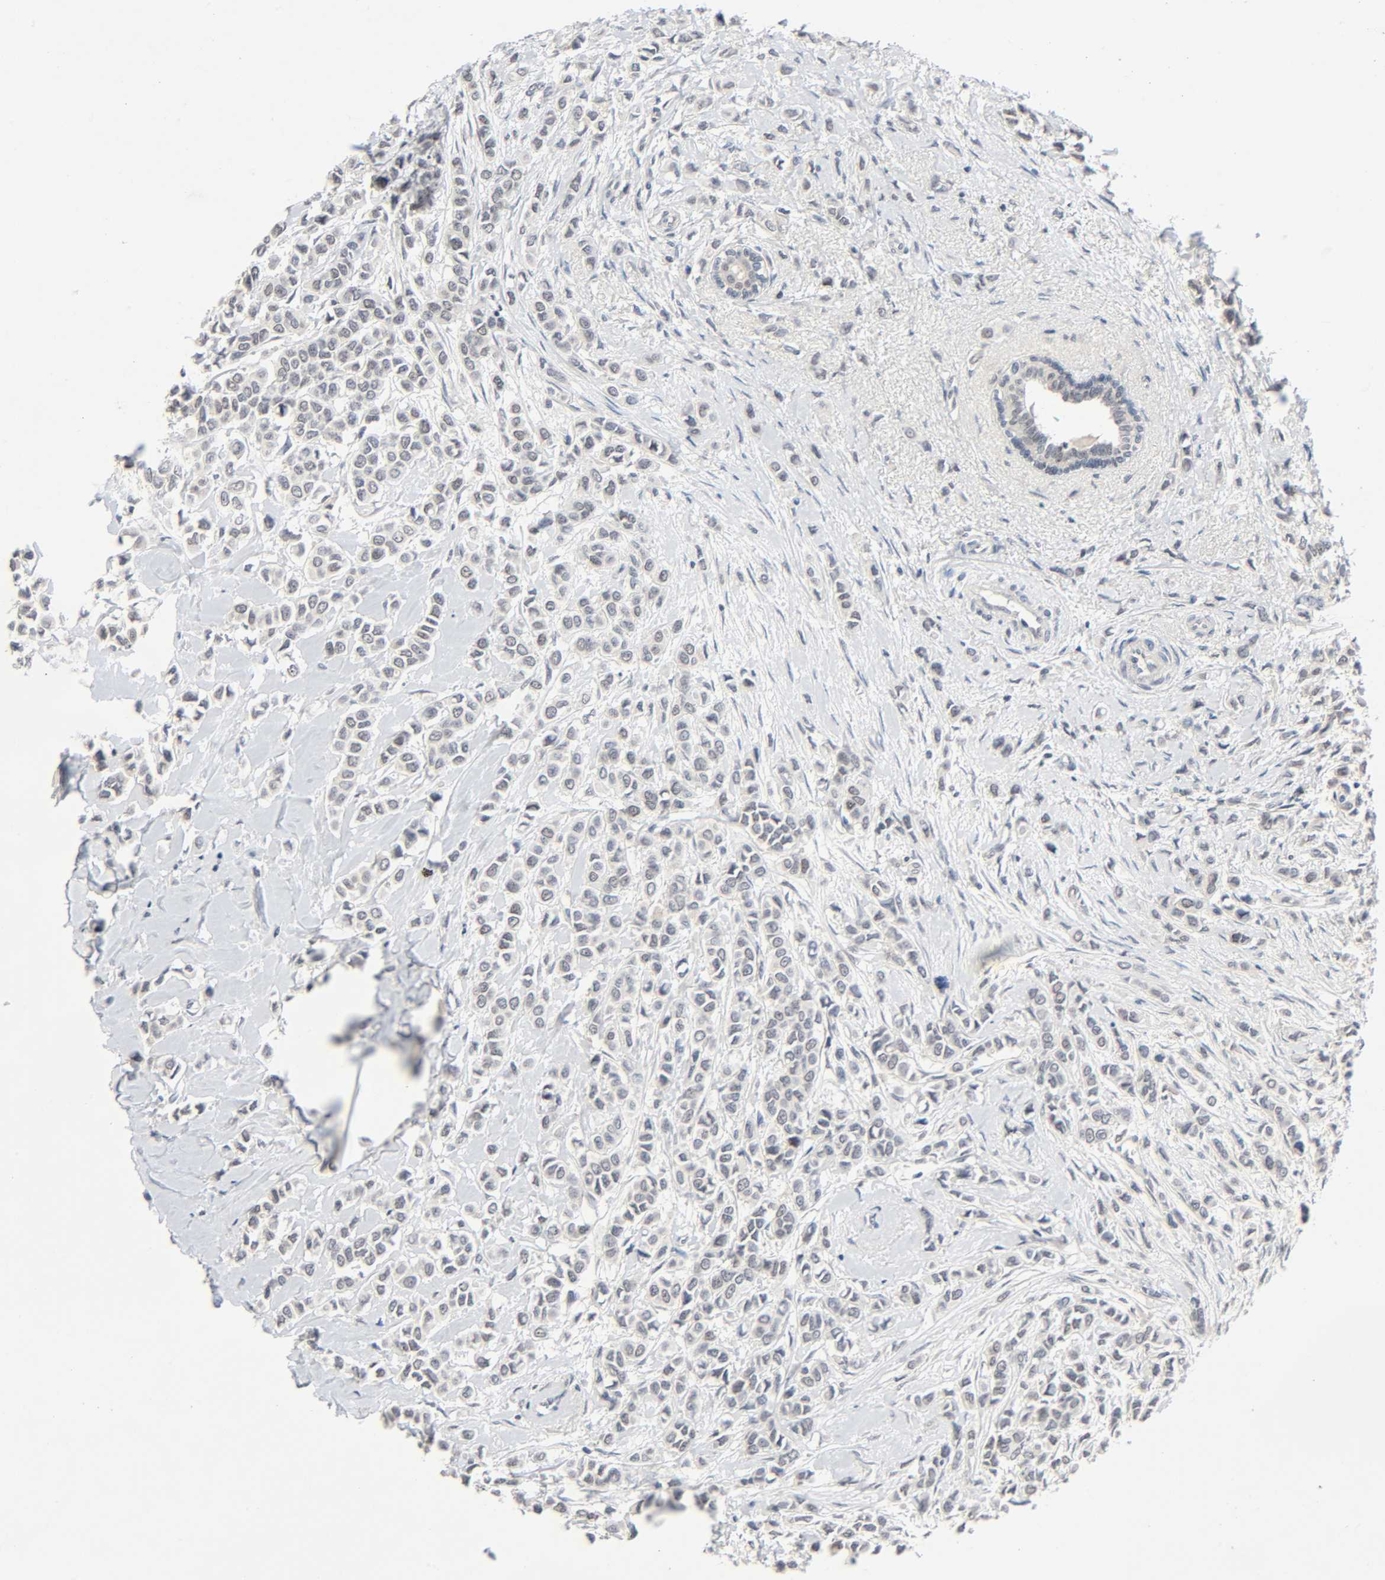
{"staining": {"intensity": "negative", "quantity": "none", "location": "none"}, "tissue": "breast cancer", "cell_type": "Tumor cells", "image_type": "cancer", "snomed": [{"axis": "morphology", "description": "Lobular carcinoma"}, {"axis": "topography", "description": "Breast"}], "caption": "Tumor cells show no significant protein positivity in breast cancer (lobular carcinoma).", "gene": "MAPKAPK5", "patient": {"sex": "female", "age": 51}}